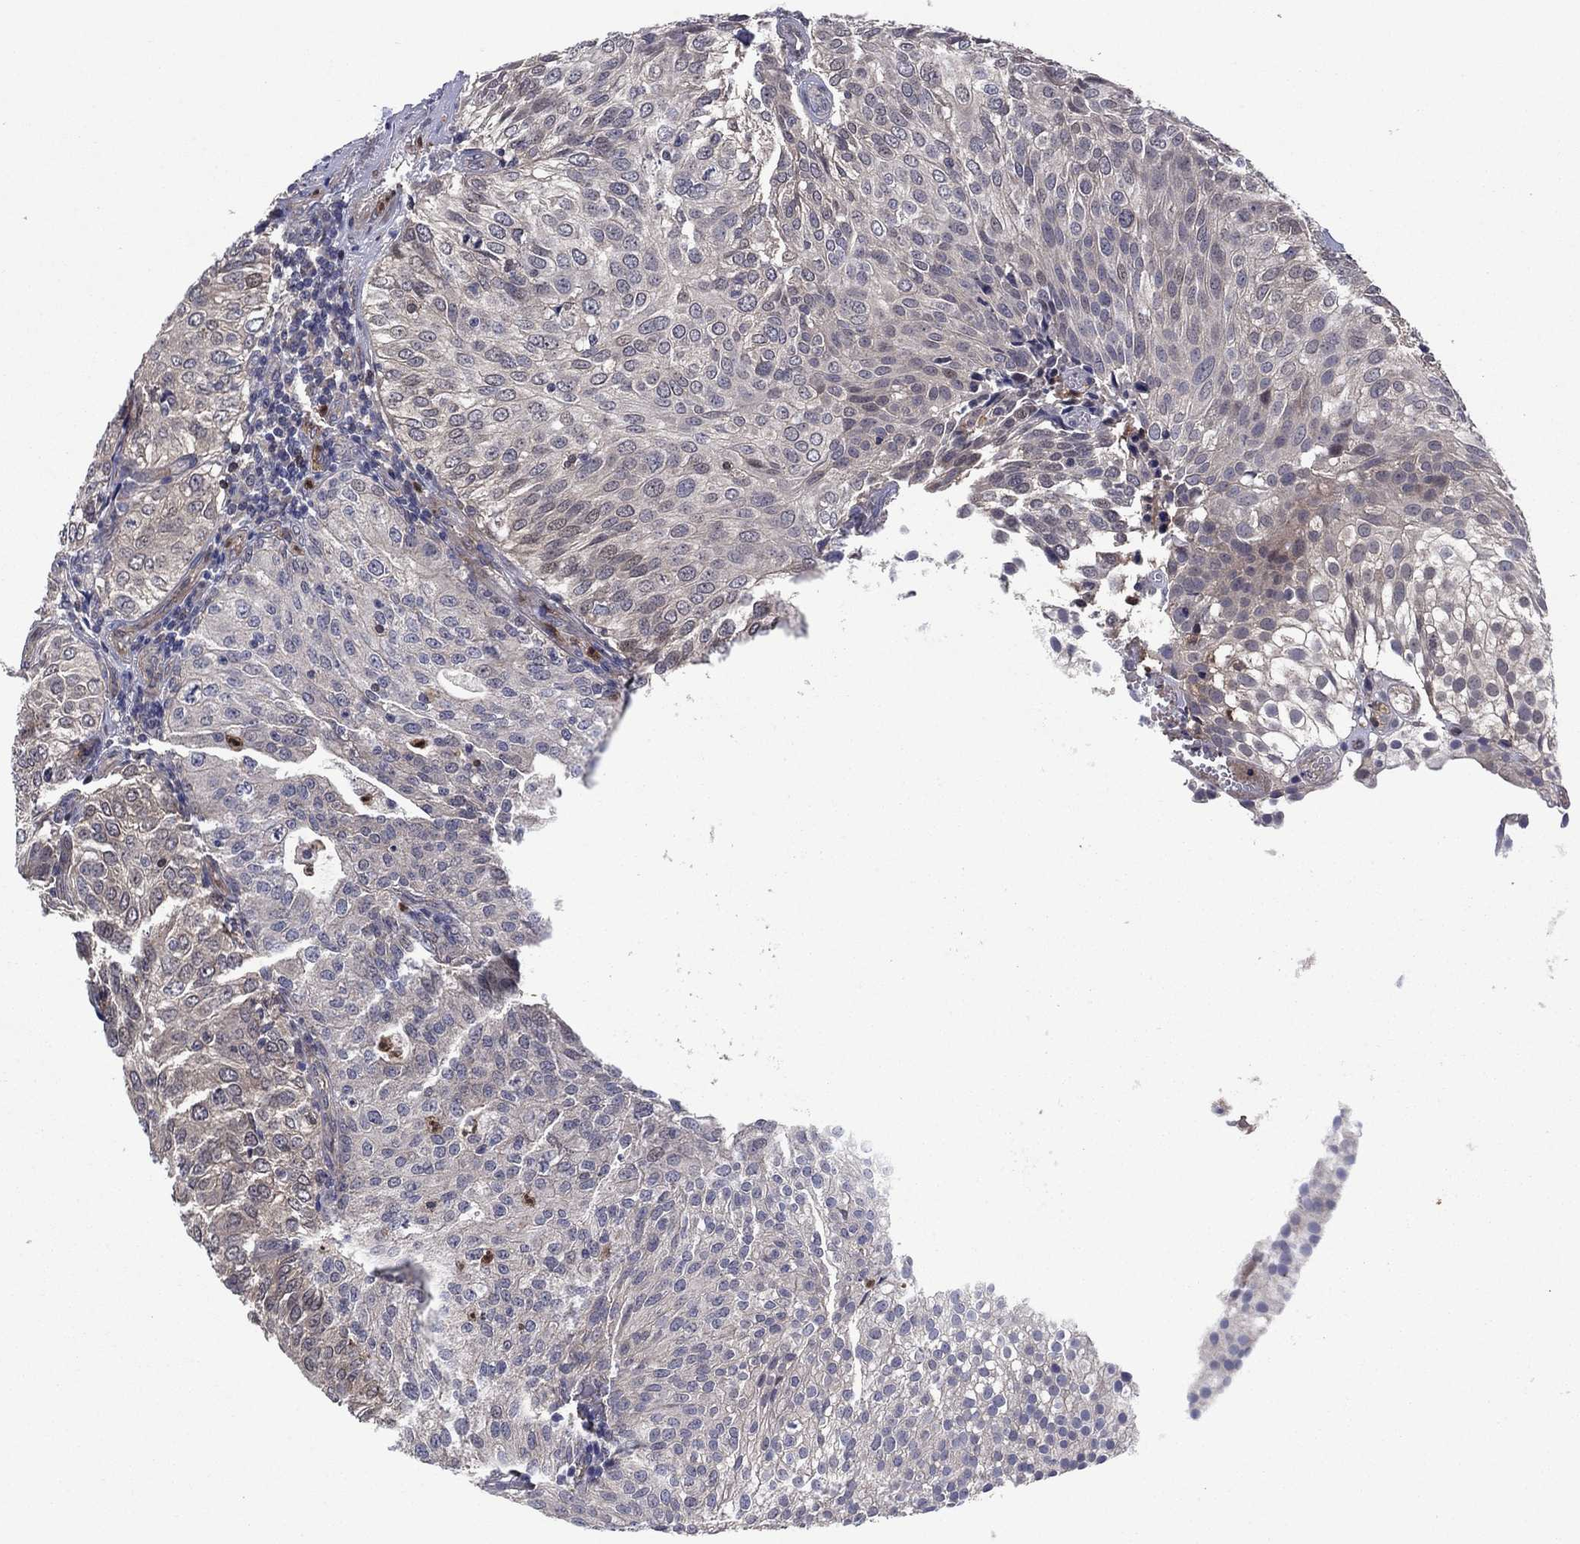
{"staining": {"intensity": "weak", "quantity": "<25%", "location": "cytoplasmic/membranous"}, "tissue": "urothelial cancer", "cell_type": "Tumor cells", "image_type": "cancer", "snomed": [{"axis": "morphology", "description": "Urothelial carcinoma, High grade"}, {"axis": "topography", "description": "Urinary bladder"}], "caption": "IHC micrograph of neoplastic tissue: high-grade urothelial carcinoma stained with DAB exhibits no significant protein positivity in tumor cells.", "gene": "MSRB1", "patient": {"sex": "female", "age": 79}}